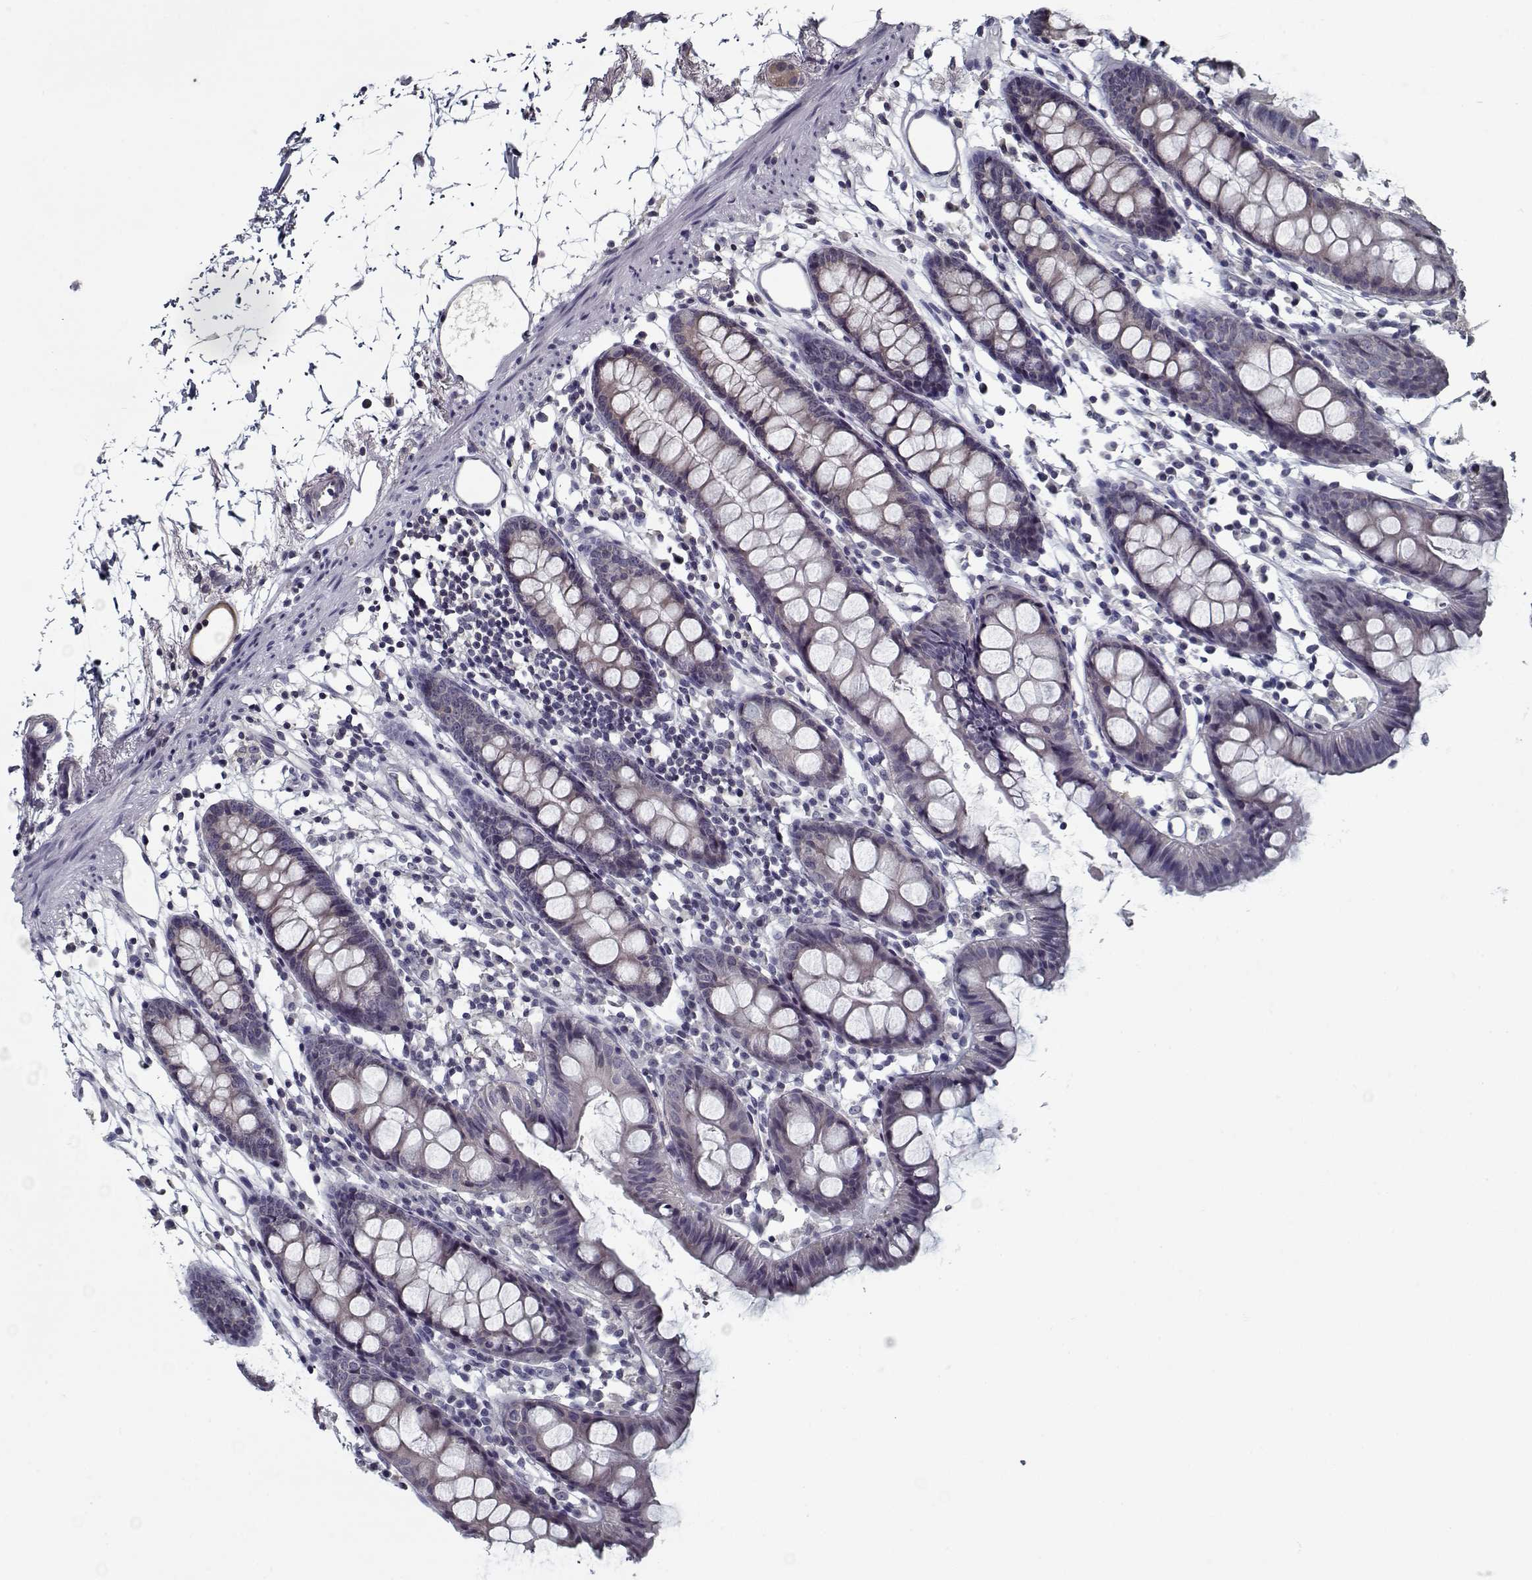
{"staining": {"intensity": "negative", "quantity": "none", "location": "none"}, "tissue": "colon", "cell_type": "Endothelial cells", "image_type": "normal", "snomed": [{"axis": "morphology", "description": "Normal tissue, NOS"}, {"axis": "topography", "description": "Colon"}], "caption": "This is a micrograph of immunohistochemistry (IHC) staining of unremarkable colon, which shows no expression in endothelial cells. (Brightfield microscopy of DAB (3,3'-diaminobenzidine) immunohistochemistry at high magnification).", "gene": "TESPA1", "patient": {"sex": "female", "age": 84}}